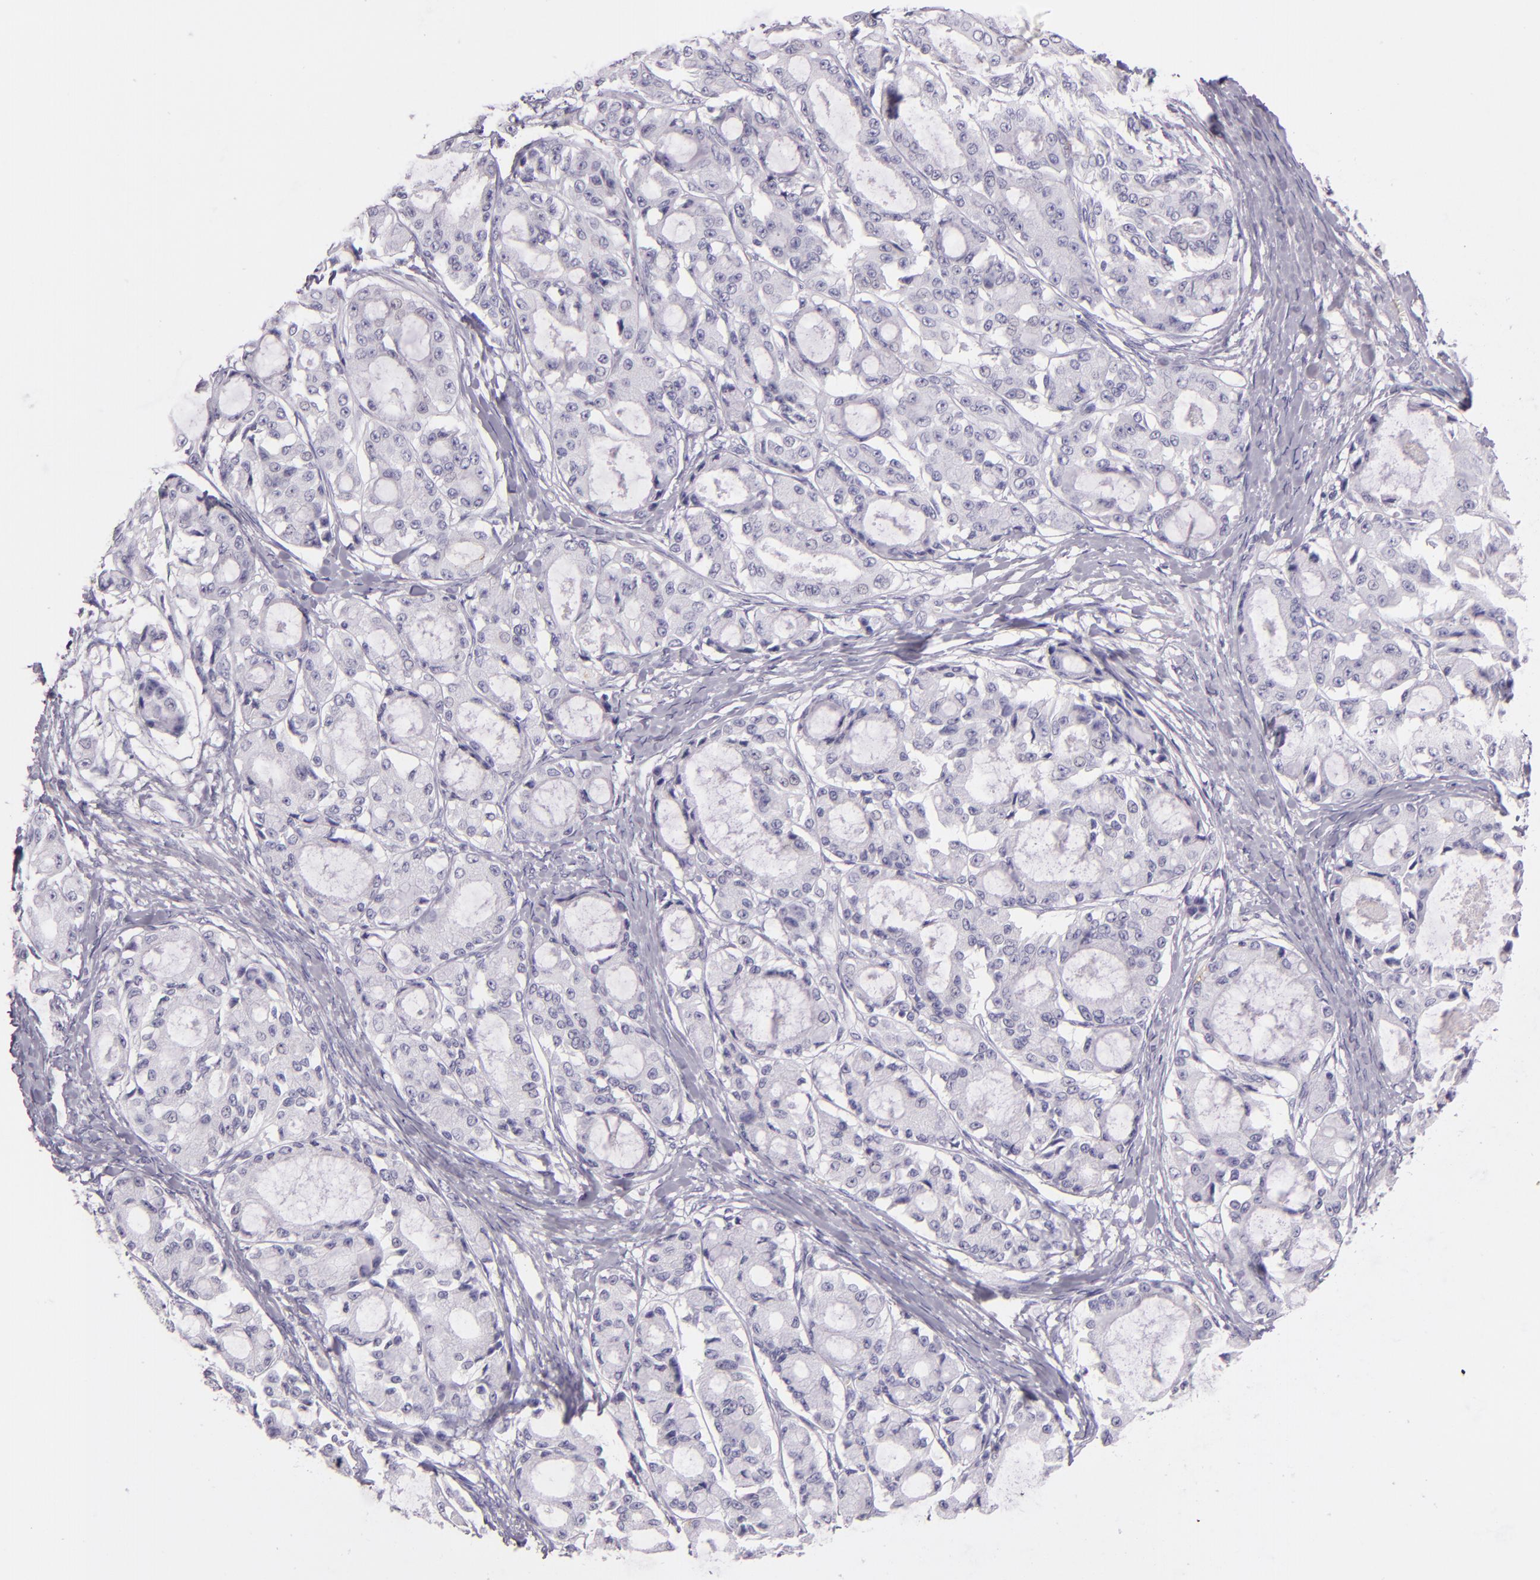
{"staining": {"intensity": "negative", "quantity": "none", "location": "none"}, "tissue": "ovarian cancer", "cell_type": "Tumor cells", "image_type": "cancer", "snomed": [{"axis": "morphology", "description": "Carcinoma, endometroid"}, {"axis": "topography", "description": "Ovary"}], "caption": "Immunohistochemical staining of human ovarian cancer (endometroid carcinoma) demonstrates no significant positivity in tumor cells.", "gene": "ICAM1", "patient": {"sex": "female", "age": 61}}